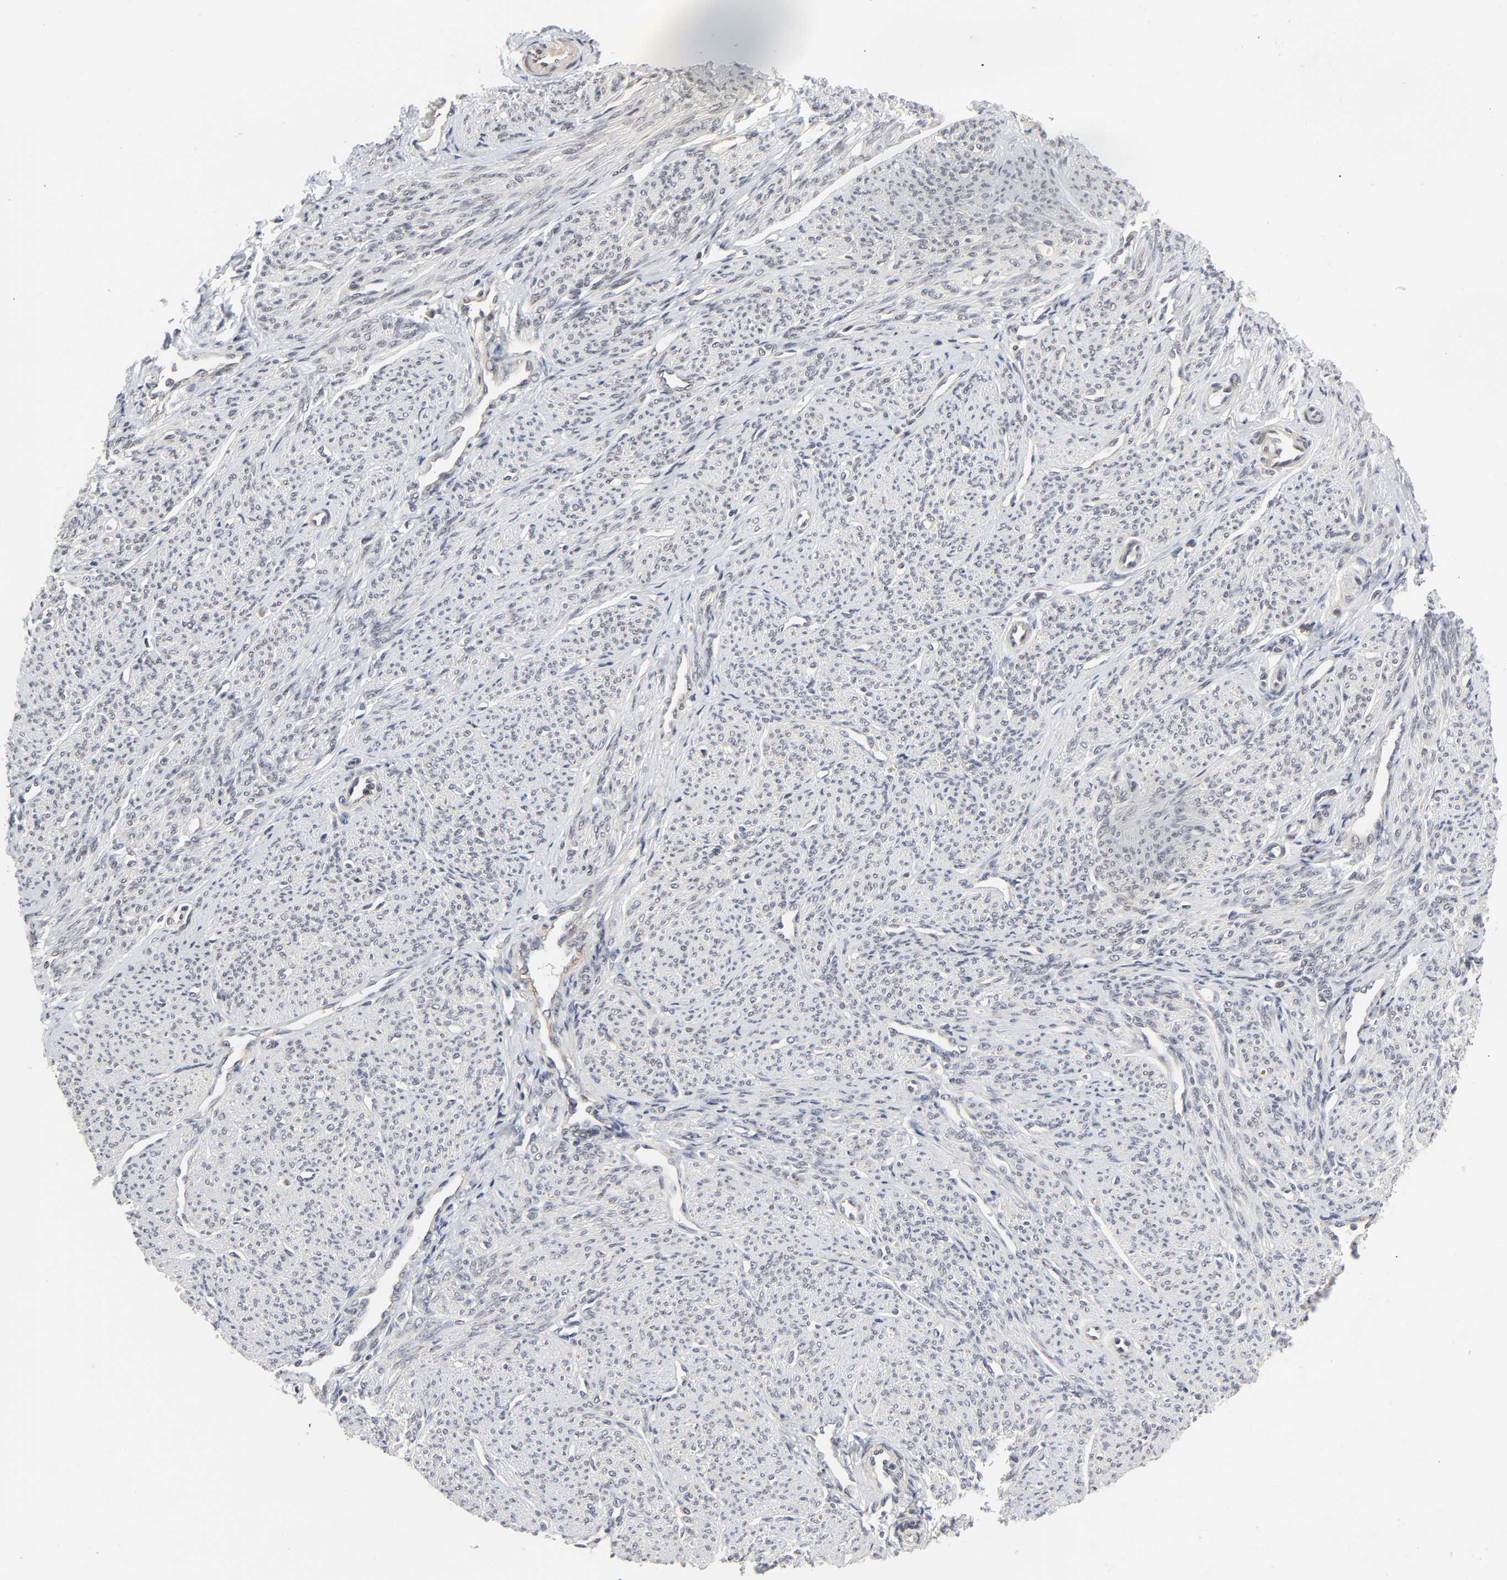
{"staining": {"intensity": "moderate", "quantity": ">75%", "location": "cytoplasmic/membranous"}, "tissue": "smooth muscle", "cell_type": "Smooth muscle cells", "image_type": "normal", "snomed": [{"axis": "morphology", "description": "Normal tissue, NOS"}, {"axis": "topography", "description": "Cervix"}, {"axis": "topography", "description": "Endometrium"}], "caption": "Immunohistochemical staining of normal smooth muscle demonstrates >75% levels of moderate cytoplasmic/membranous protein staining in approximately >75% of smooth muscle cells. The staining was performed using DAB to visualize the protein expression in brown, while the nuclei were stained in blue with hematoxylin (Magnification: 20x).", "gene": "ZKSCAN8", "patient": {"sex": "female", "age": 65}}